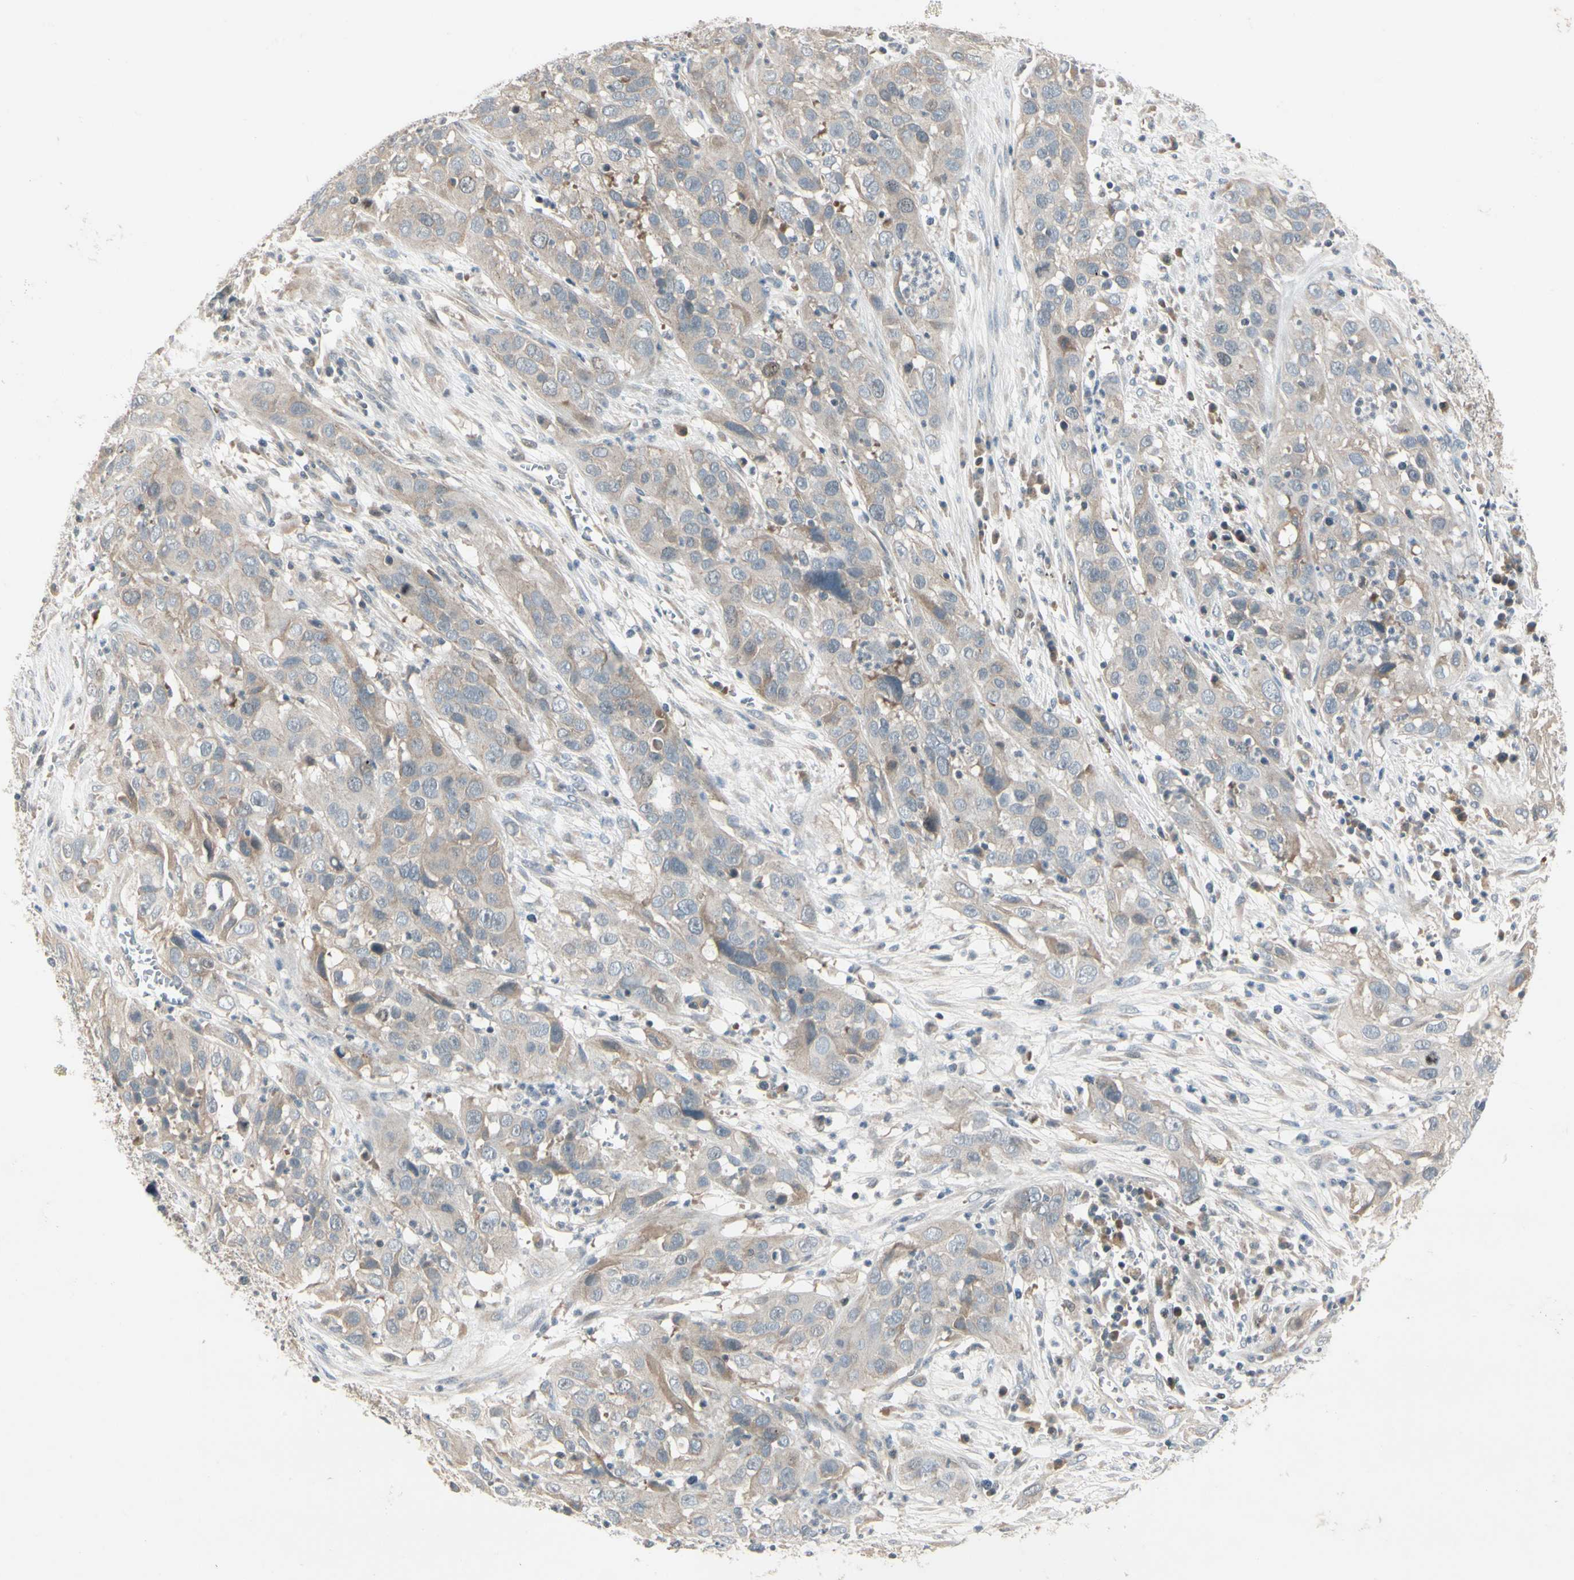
{"staining": {"intensity": "weak", "quantity": ">75%", "location": "cytoplasmic/membranous"}, "tissue": "cervical cancer", "cell_type": "Tumor cells", "image_type": "cancer", "snomed": [{"axis": "morphology", "description": "Squamous cell carcinoma, NOS"}, {"axis": "topography", "description": "Cervix"}], "caption": "Immunohistochemical staining of cervical squamous cell carcinoma shows weak cytoplasmic/membranous protein positivity in approximately >75% of tumor cells.", "gene": "ICAM5", "patient": {"sex": "female", "age": 32}}